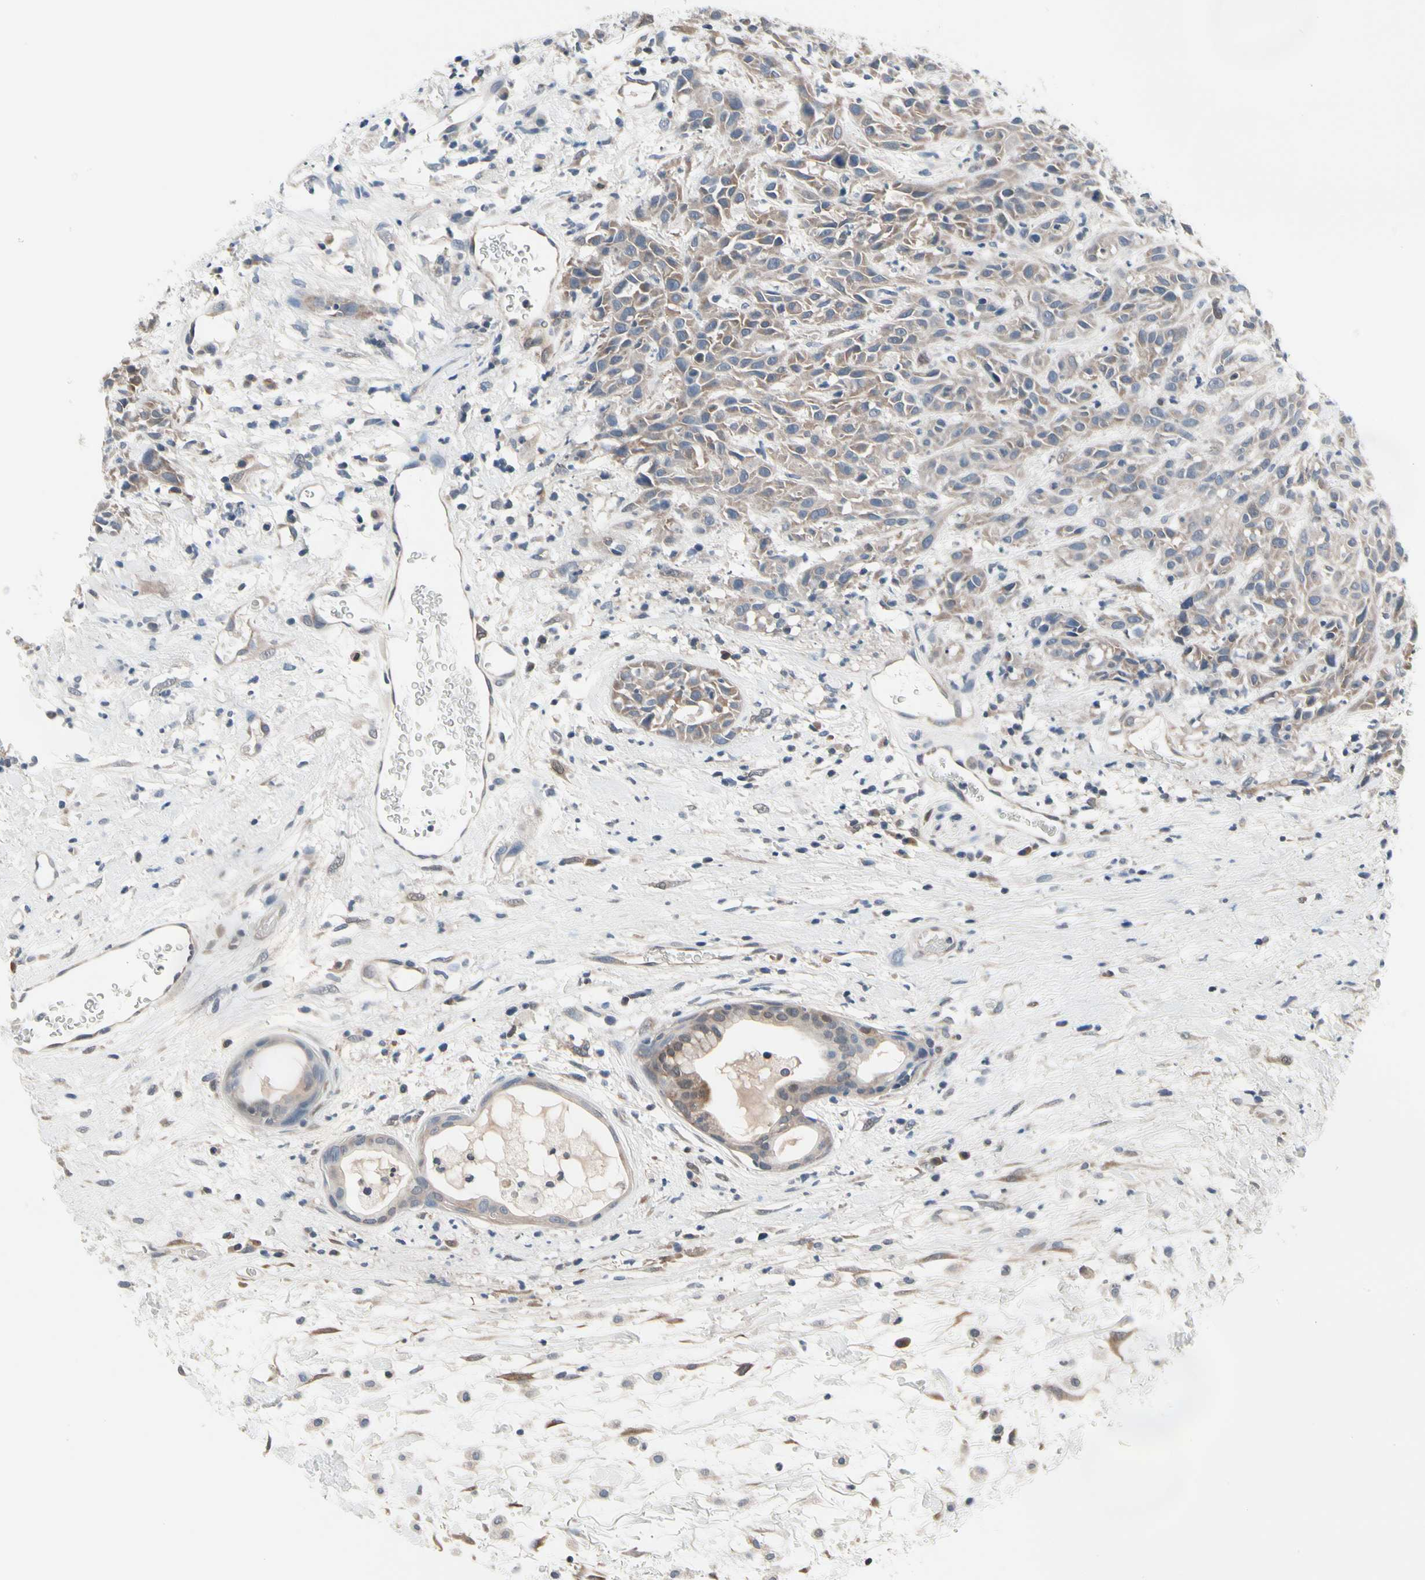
{"staining": {"intensity": "weak", "quantity": ">75%", "location": "cytoplasmic/membranous"}, "tissue": "head and neck cancer", "cell_type": "Tumor cells", "image_type": "cancer", "snomed": [{"axis": "morphology", "description": "Normal tissue, NOS"}, {"axis": "morphology", "description": "Squamous cell carcinoma, NOS"}, {"axis": "topography", "description": "Cartilage tissue"}, {"axis": "topography", "description": "Head-Neck"}], "caption": "A low amount of weak cytoplasmic/membranous expression is present in approximately >75% of tumor cells in head and neck cancer tissue.", "gene": "PRDX6", "patient": {"sex": "male", "age": 62}}